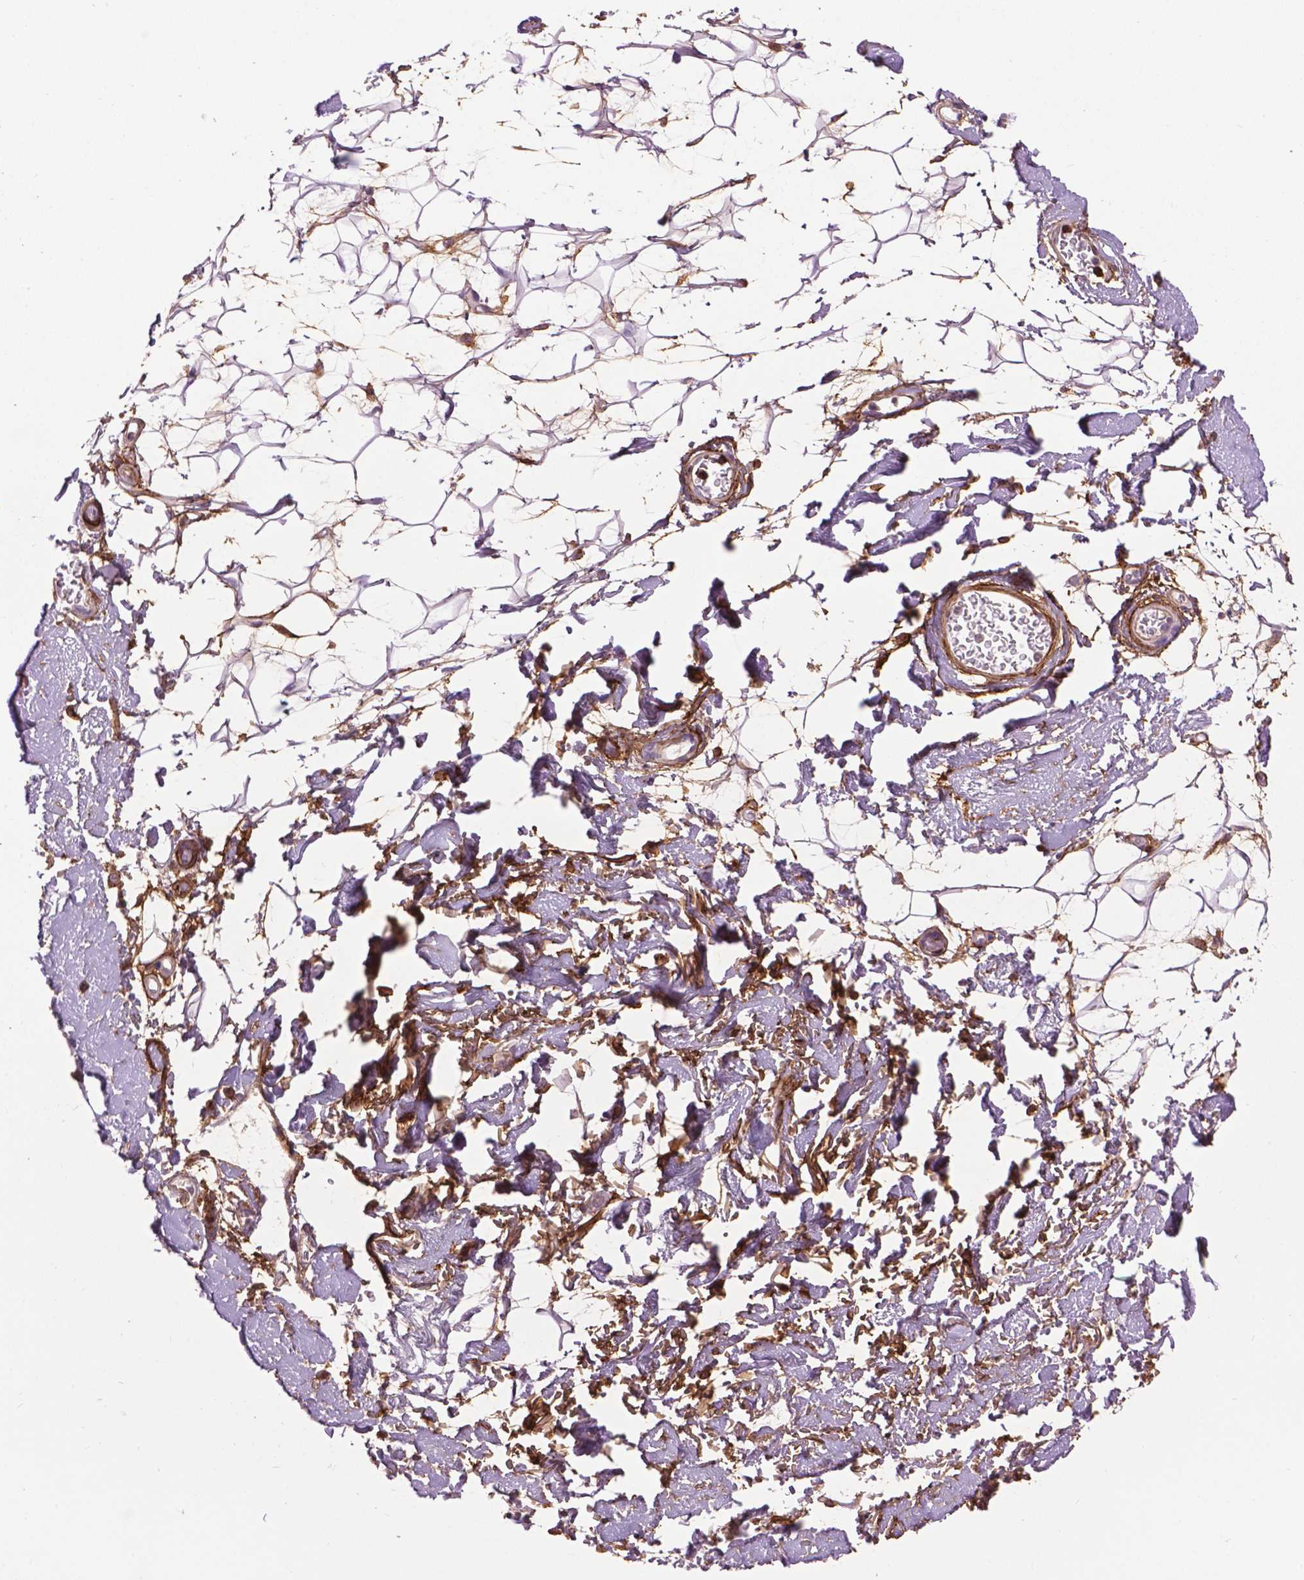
{"staining": {"intensity": "moderate", "quantity": ">75%", "location": "cytoplasmic/membranous"}, "tissue": "adipose tissue", "cell_type": "Adipocytes", "image_type": "normal", "snomed": [{"axis": "morphology", "description": "Normal tissue, NOS"}, {"axis": "topography", "description": "Anal"}, {"axis": "topography", "description": "Peripheral nerve tissue"}], "caption": "Adipocytes exhibit moderate cytoplasmic/membranous staining in approximately >75% of cells in unremarkable adipose tissue. (Brightfield microscopy of DAB IHC at high magnification).", "gene": "LRRC3C", "patient": {"sex": "male", "age": 78}}